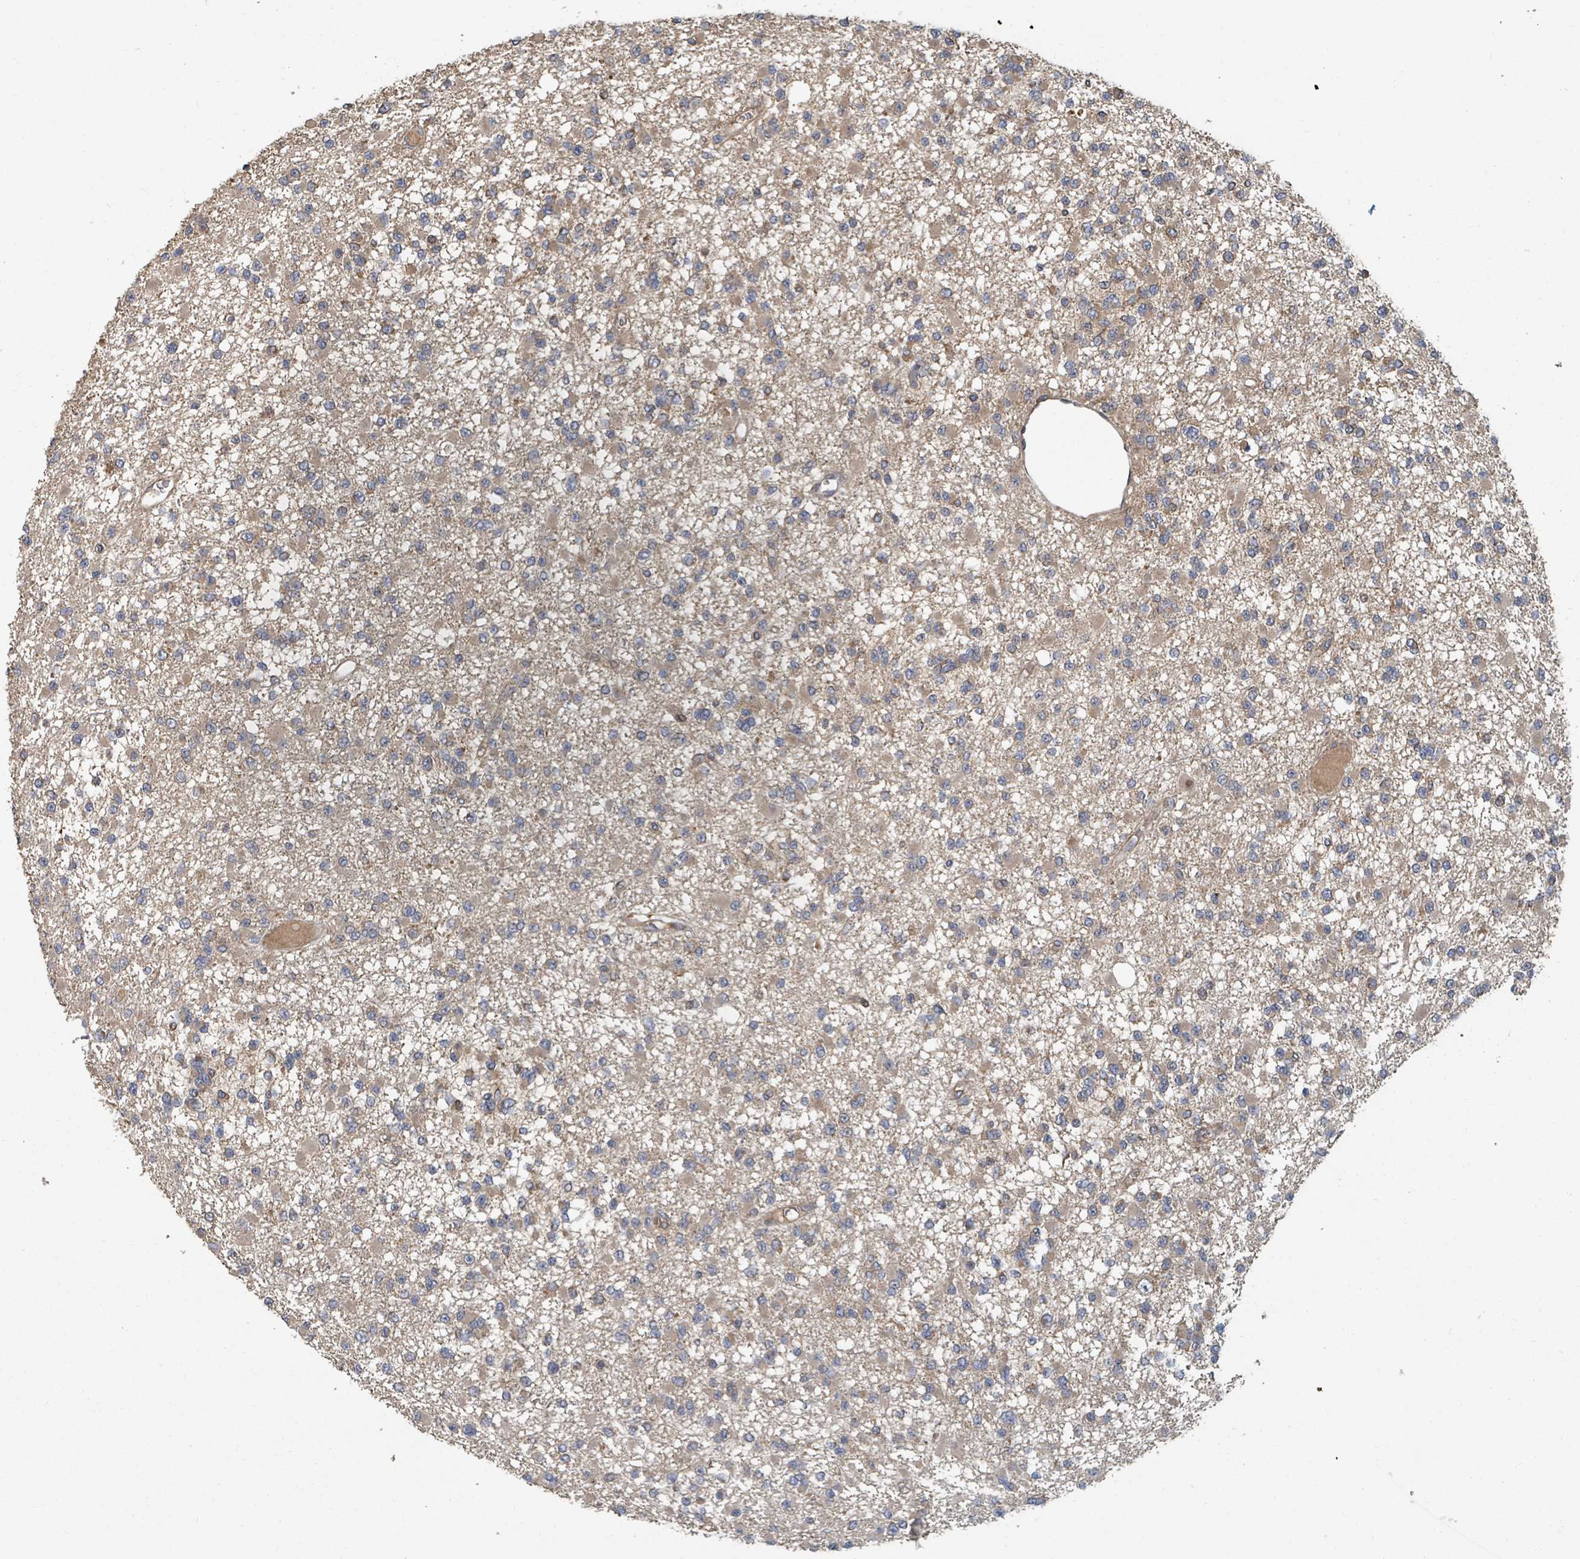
{"staining": {"intensity": "moderate", "quantity": "25%-75%", "location": "cytoplasmic/membranous"}, "tissue": "glioma", "cell_type": "Tumor cells", "image_type": "cancer", "snomed": [{"axis": "morphology", "description": "Glioma, malignant, Low grade"}, {"axis": "topography", "description": "Brain"}], "caption": "Immunohistochemistry (IHC) of human glioma shows medium levels of moderate cytoplasmic/membranous staining in about 25%-75% of tumor cells.", "gene": "DPM1", "patient": {"sex": "female", "age": 22}}